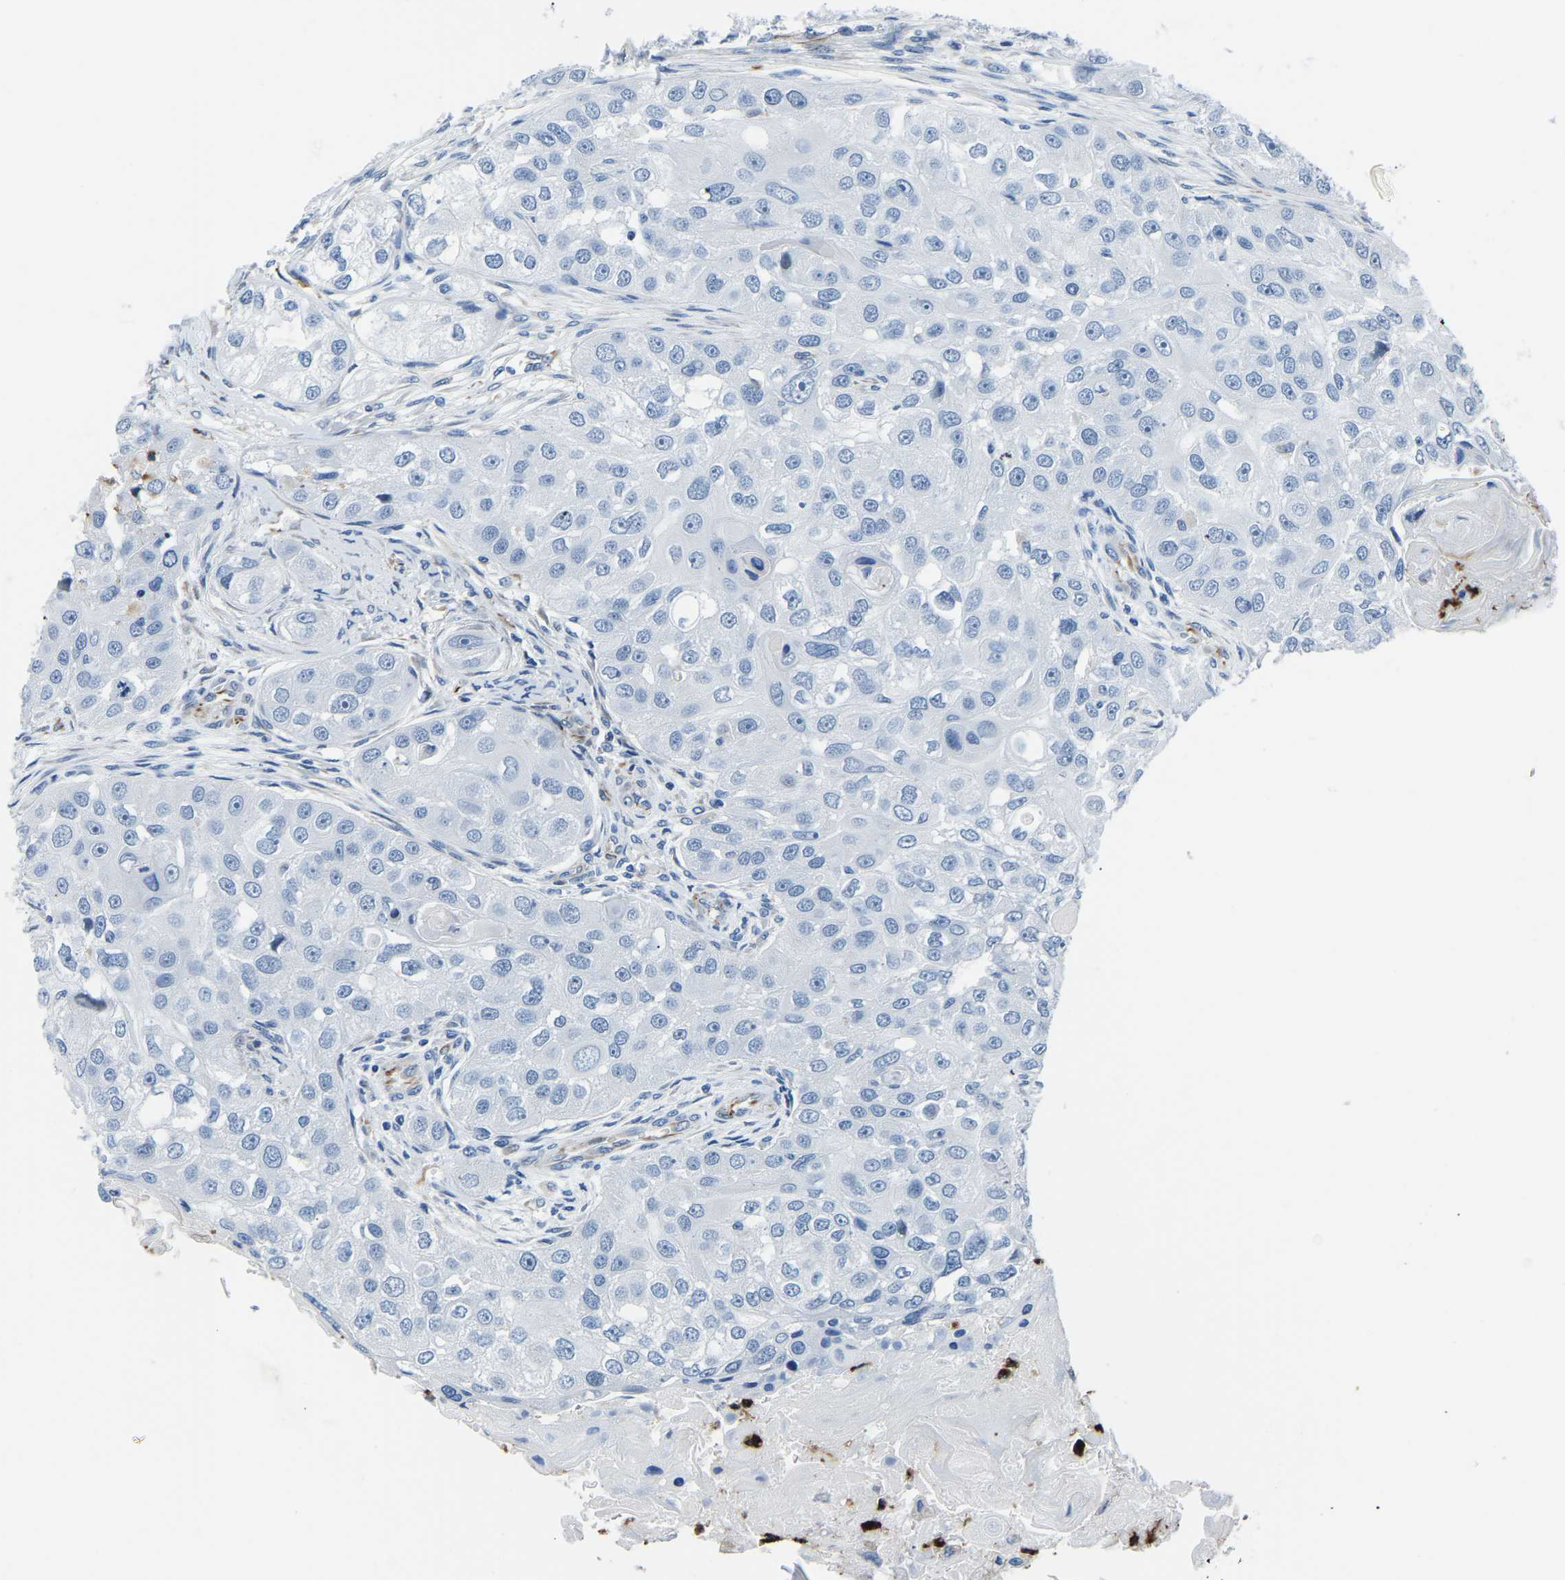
{"staining": {"intensity": "negative", "quantity": "none", "location": "none"}, "tissue": "head and neck cancer", "cell_type": "Tumor cells", "image_type": "cancer", "snomed": [{"axis": "morphology", "description": "Normal tissue, NOS"}, {"axis": "morphology", "description": "Squamous cell carcinoma, NOS"}, {"axis": "topography", "description": "Skeletal muscle"}, {"axis": "topography", "description": "Head-Neck"}], "caption": "This is an immunohistochemistry (IHC) histopathology image of human squamous cell carcinoma (head and neck). There is no expression in tumor cells.", "gene": "MS4A3", "patient": {"sex": "male", "age": 51}}